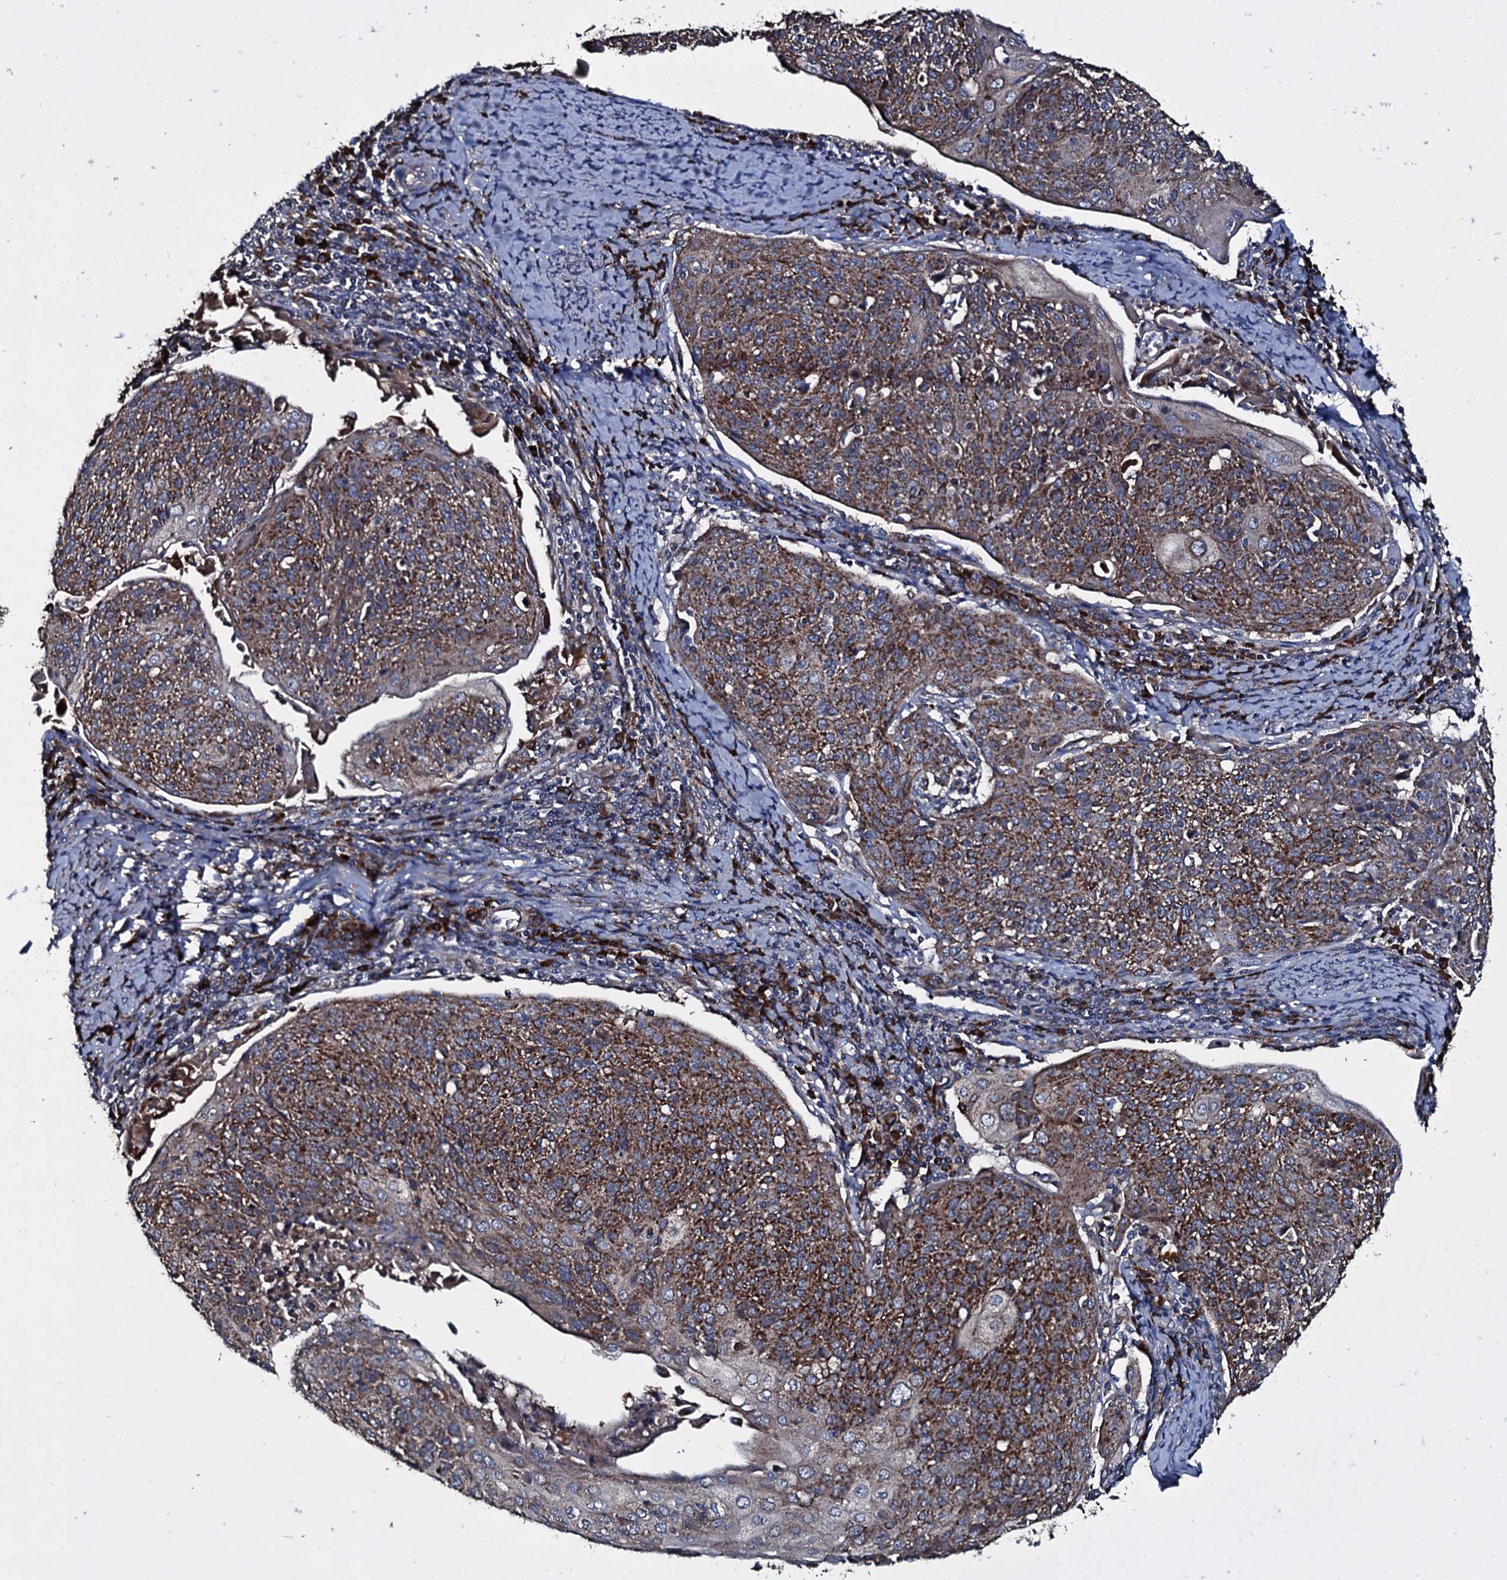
{"staining": {"intensity": "moderate", "quantity": ">75%", "location": "cytoplasmic/membranous"}, "tissue": "cervical cancer", "cell_type": "Tumor cells", "image_type": "cancer", "snomed": [{"axis": "morphology", "description": "Squamous cell carcinoma, NOS"}, {"axis": "topography", "description": "Cervix"}], "caption": "The immunohistochemical stain shows moderate cytoplasmic/membranous staining in tumor cells of cervical cancer (squamous cell carcinoma) tissue.", "gene": "ACSS3", "patient": {"sex": "female", "age": 67}}